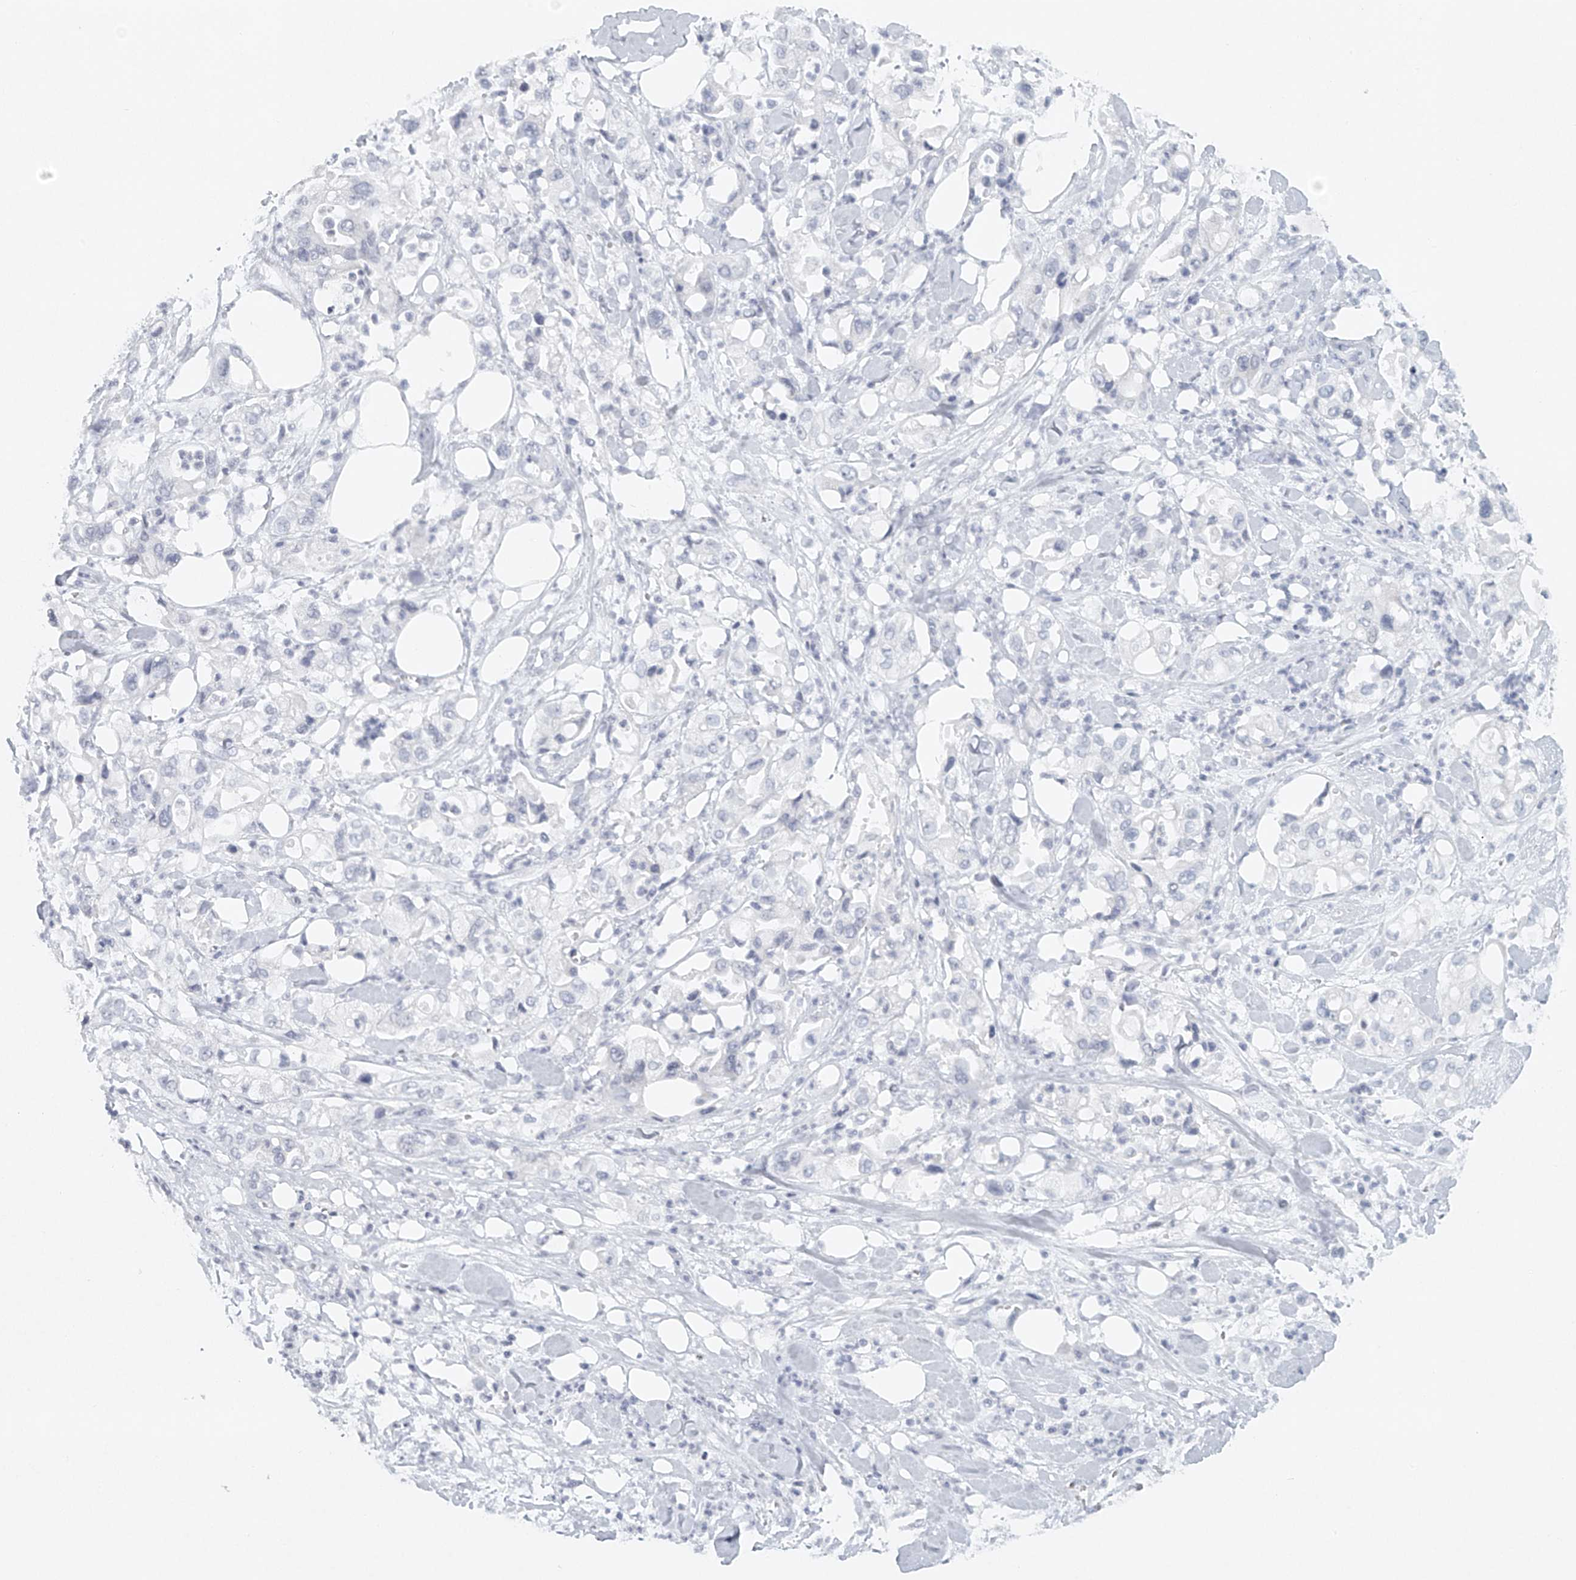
{"staining": {"intensity": "negative", "quantity": "none", "location": "none"}, "tissue": "pancreatic cancer", "cell_type": "Tumor cells", "image_type": "cancer", "snomed": [{"axis": "morphology", "description": "Adenocarcinoma, NOS"}, {"axis": "topography", "description": "Pancreas"}], "caption": "High power microscopy histopathology image of an immunohistochemistry (IHC) micrograph of pancreatic adenocarcinoma, revealing no significant positivity in tumor cells.", "gene": "FAT2", "patient": {"sex": "male", "age": 70}}